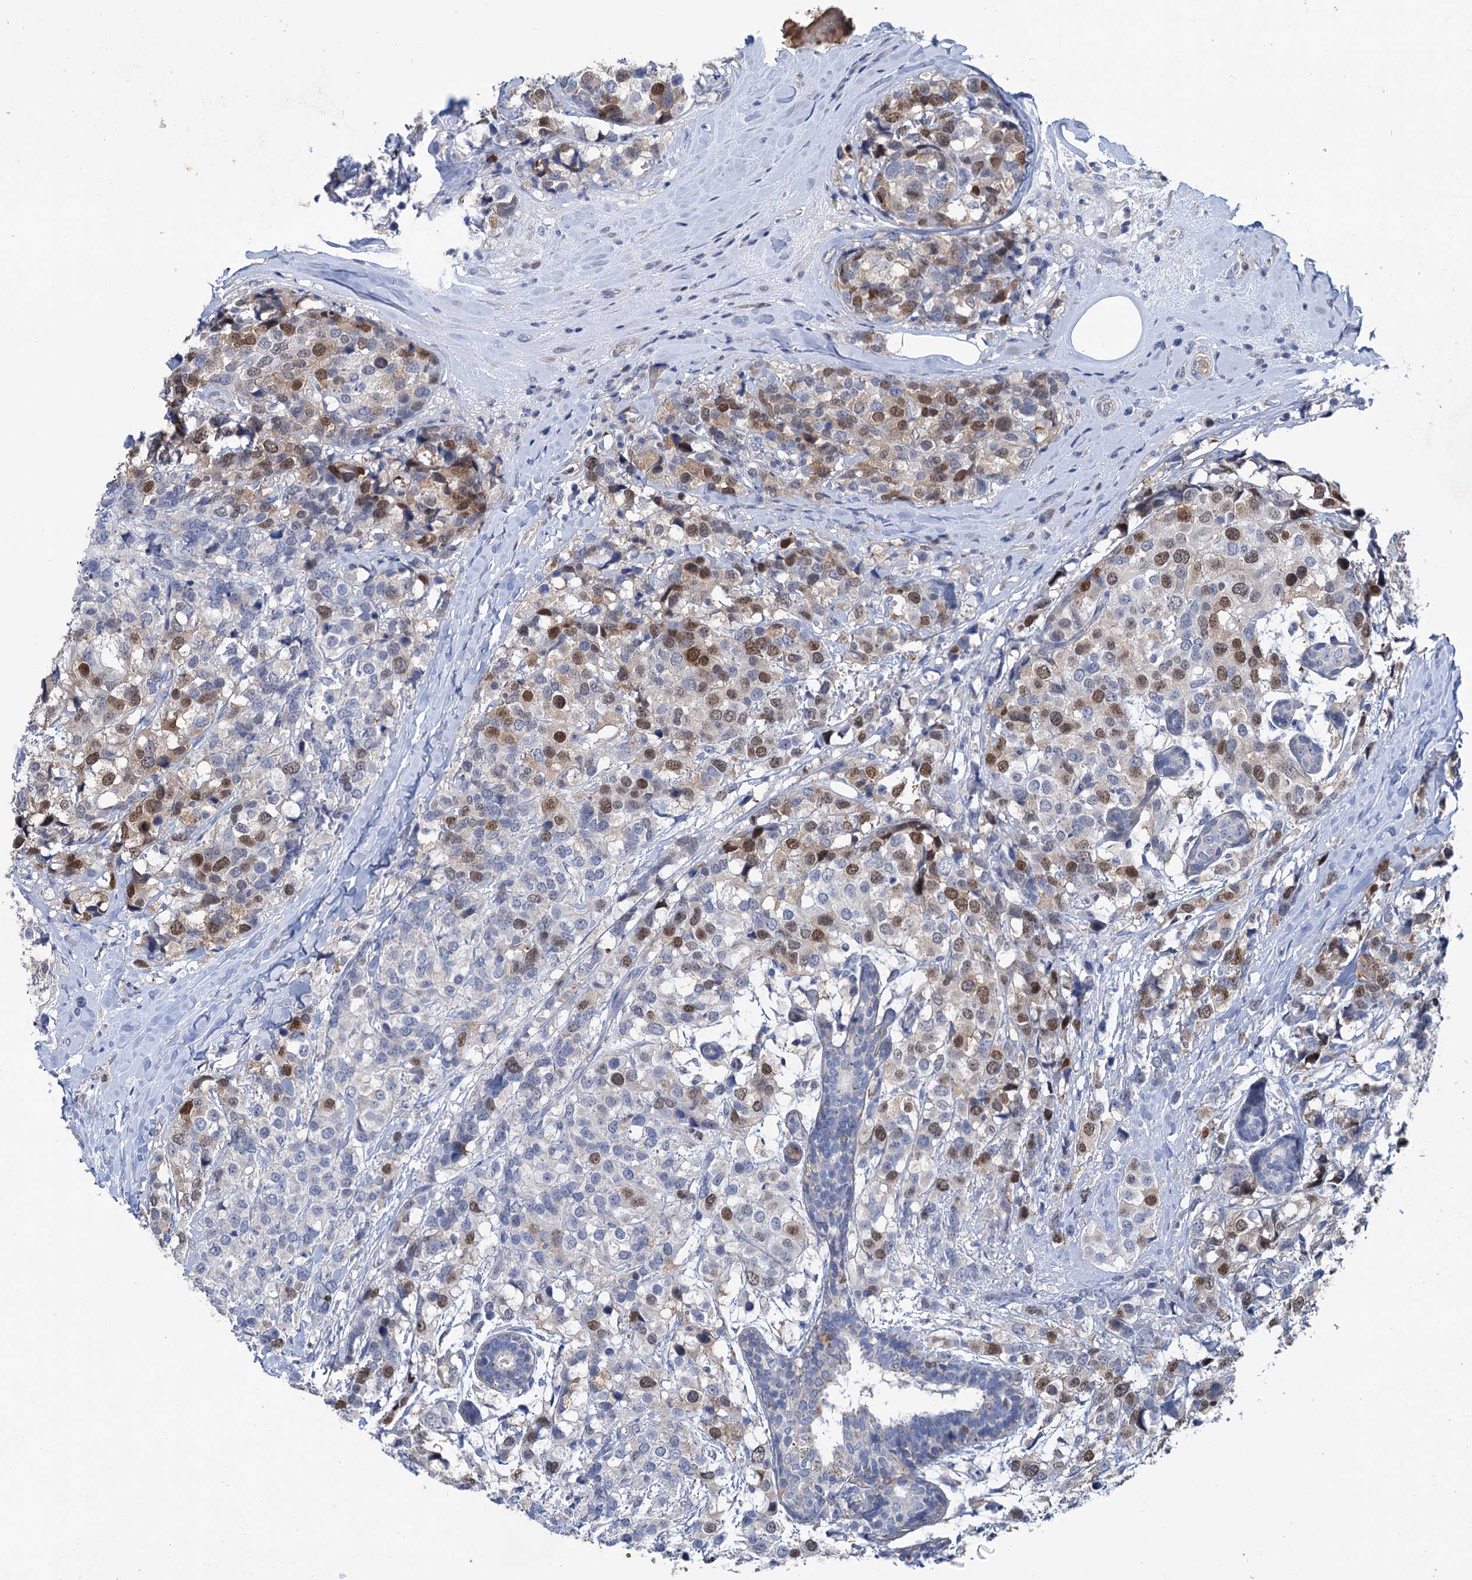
{"staining": {"intensity": "moderate", "quantity": "25%-75%", "location": "nuclear"}, "tissue": "breast cancer", "cell_type": "Tumor cells", "image_type": "cancer", "snomed": [{"axis": "morphology", "description": "Lobular carcinoma"}, {"axis": "topography", "description": "Breast"}], "caption": "The micrograph reveals a brown stain indicating the presence of a protein in the nuclear of tumor cells in breast cancer (lobular carcinoma).", "gene": "FAM111B", "patient": {"sex": "female", "age": 59}}